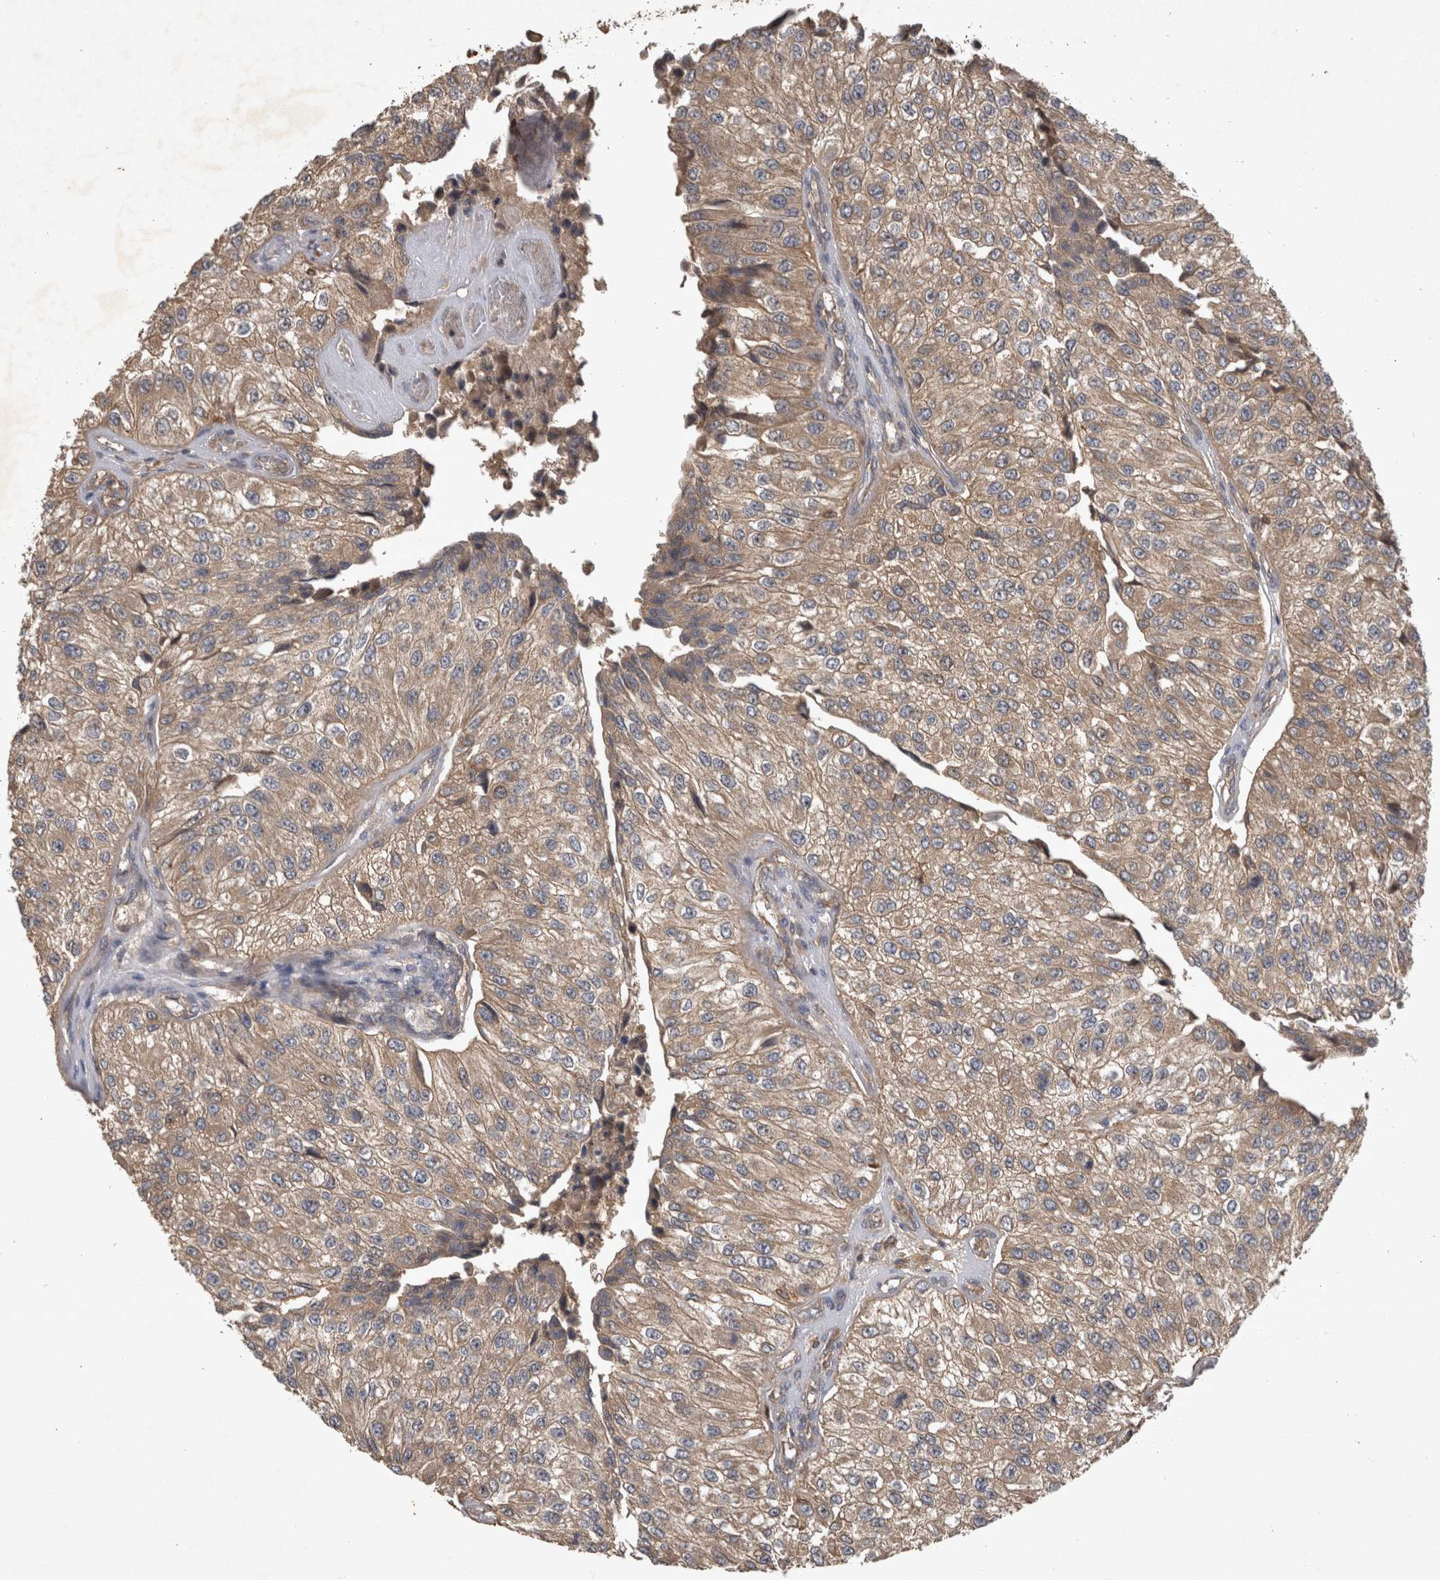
{"staining": {"intensity": "moderate", "quantity": ">75%", "location": "cytoplasmic/membranous"}, "tissue": "urothelial cancer", "cell_type": "Tumor cells", "image_type": "cancer", "snomed": [{"axis": "morphology", "description": "Urothelial carcinoma, High grade"}, {"axis": "topography", "description": "Kidney"}, {"axis": "topography", "description": "Urinary bladder"}], "caption": "High-power microscopy captured an immunohistochemistry photomicrograph of urothelial cancer, revealing moderate cytoplasmic/membranous positivity in approximately >75% of tumor cells. The protein of interest is shown in brown color, while the nuclei are stained blue.", "gene": "TRMT61B", "patient": {"sex": "male", "age": 77}}